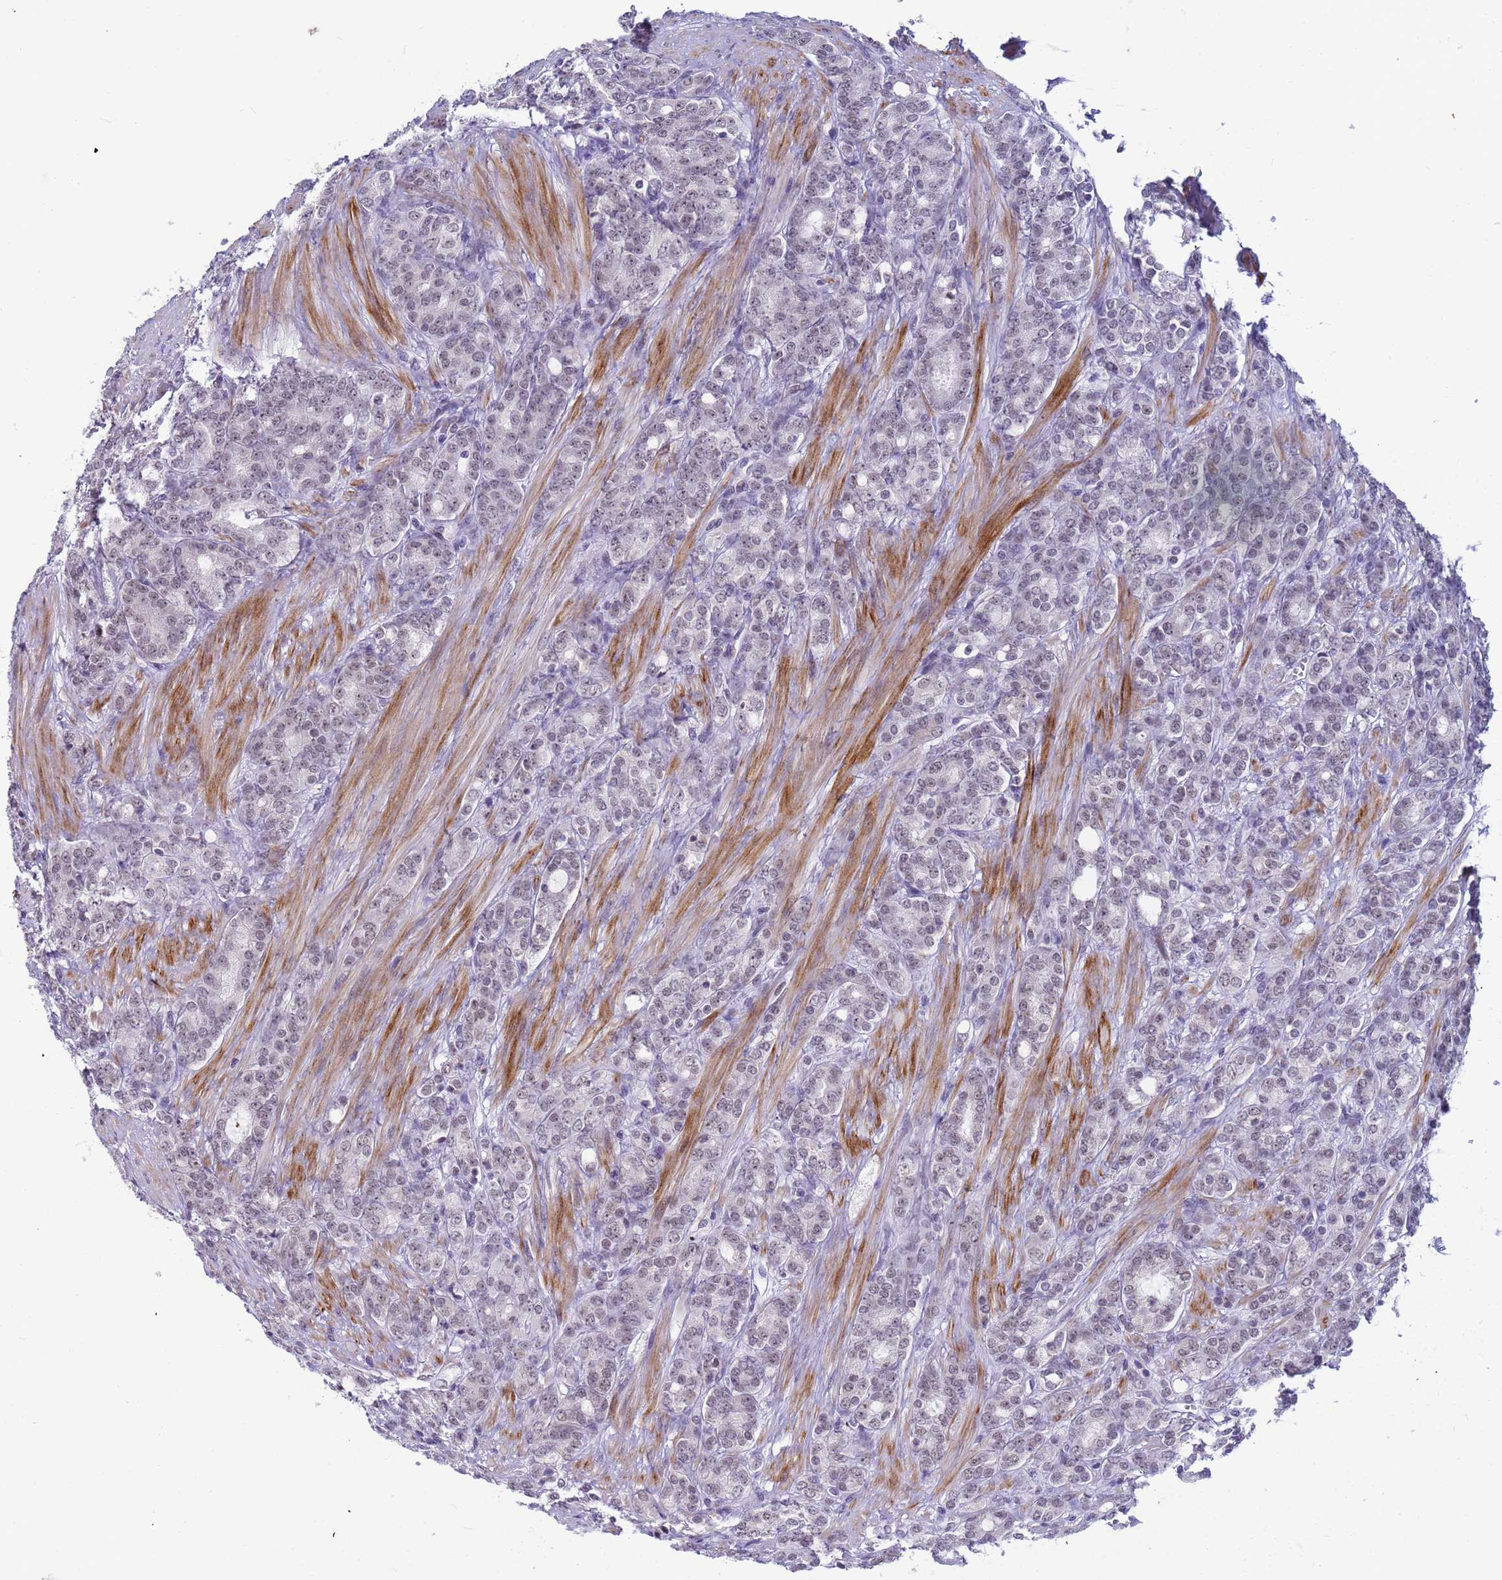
{"staining": {"intensity": "weak", "quantity": "25%-75%", "location": "nuclear"}, "tissue": "prostate cancer", "cell_type": "Tumor cells", "image_type": "cancer", "snomed": [{"axis": "morphology", "description": "Adenocarcinoma, High grade"}, {"axis": "topography", "description": "Prostate"}], "caption": "High-grade adenocarcinoma (prostate) stained for a protein (brown) displays weak nuclear positive expression in about 25%-75% of tumor cells.", "gene": "CXorf65", "patient": {"sex": "male", "age": 62}}